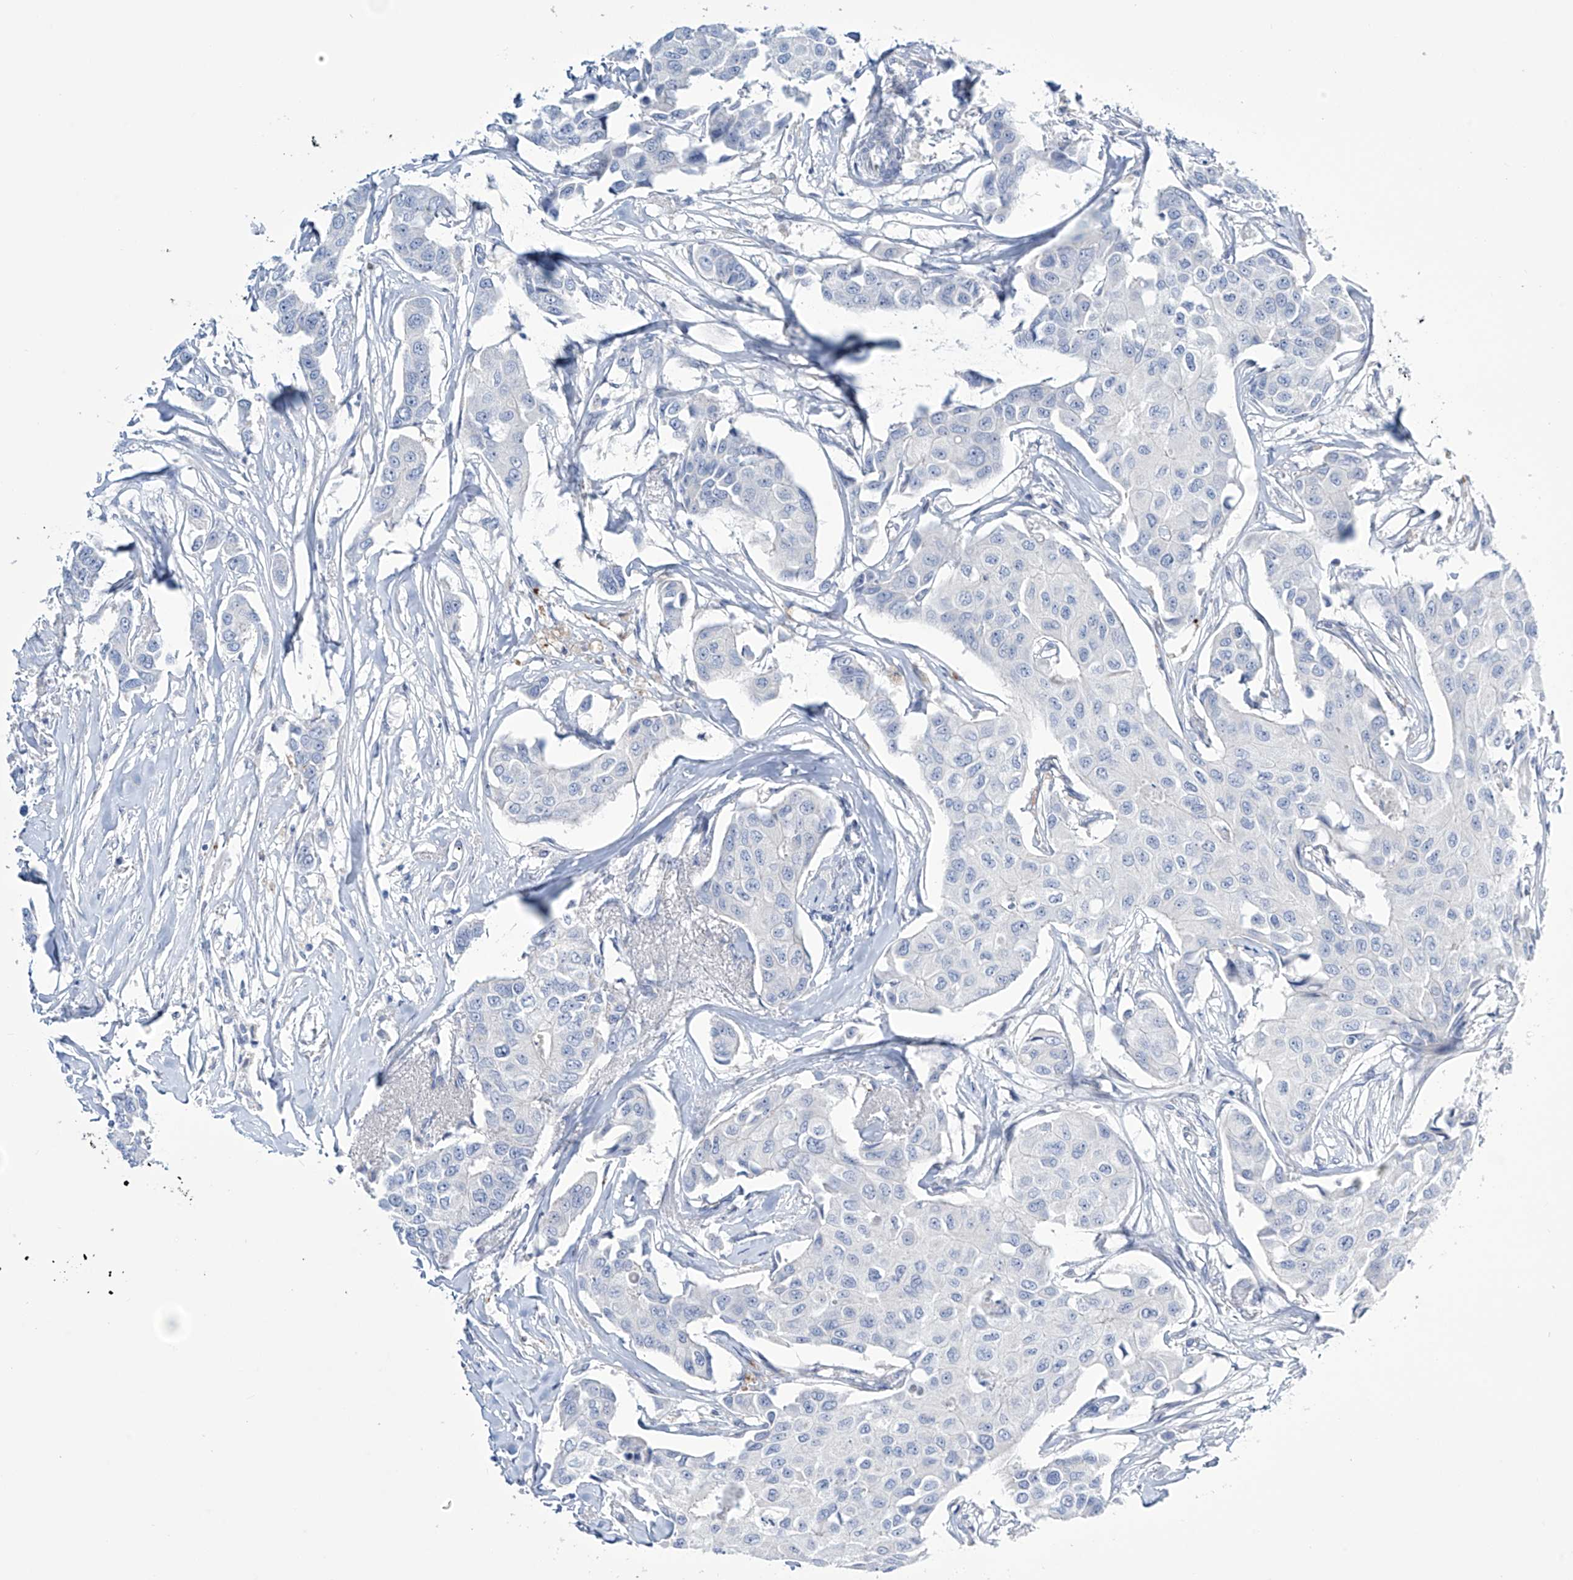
{"staining": {"intensity": "negative", "quantity": "none", "location": "none"}, "tissue": "breast cancer", "cell_type": "Tumor cells", "image_type": "cancer", "snomed": [{"axis": "morphology", "description": "Duct carcinoma"}, {"axis": "topography", "description": "Breast"}], "caption": "Breast cancer (infiltrating ductal carcinoma) was stained to show a protein in brown. There is no significant staining in tumor cells.", "gene": "TRIM60", "patient": {"sex": "female", "age": 80}}